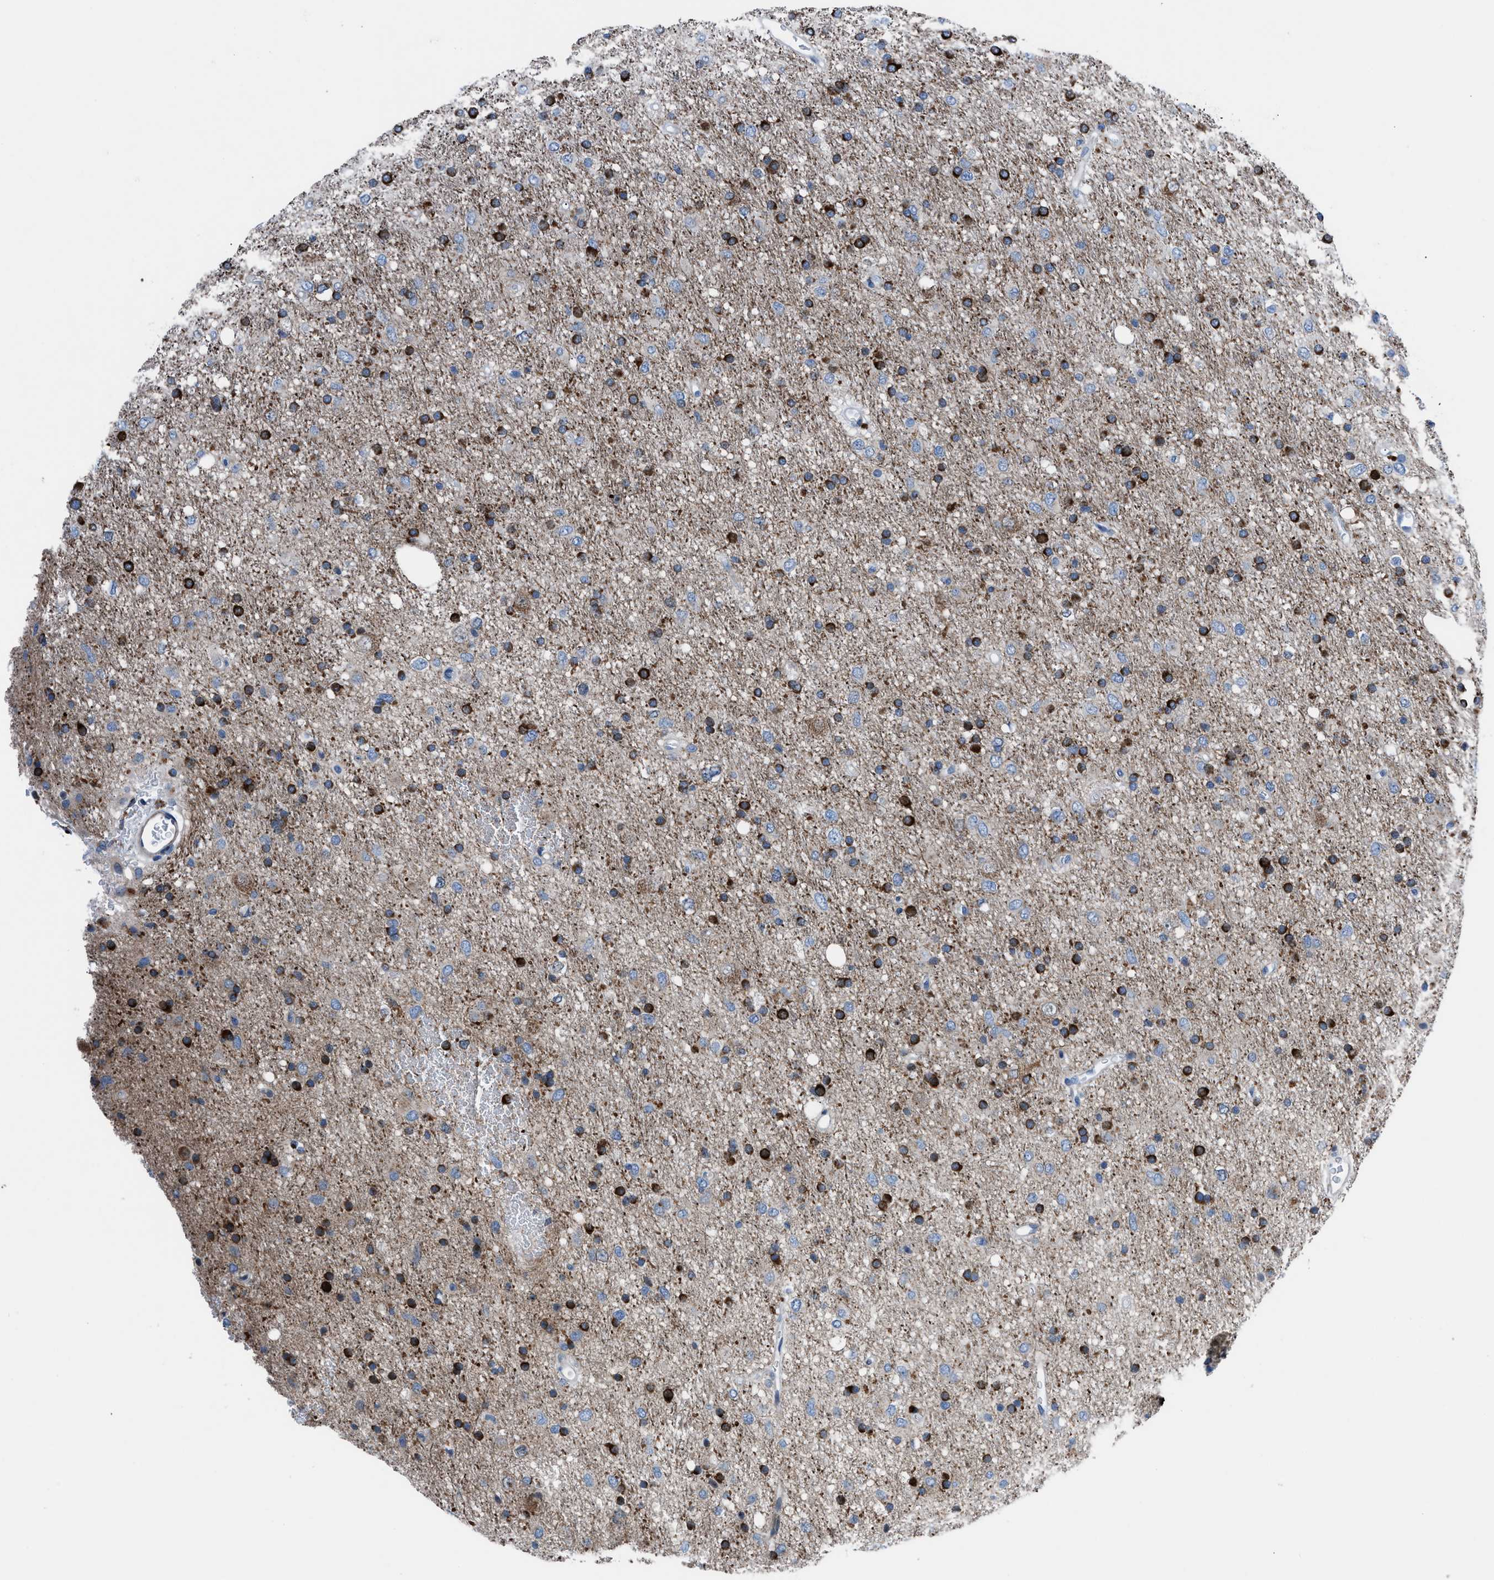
{"staining": {"intensity": "strong", "quantity": "25%-75%", "location": "cytoplasmic/membranous"}, "tissue": "glioma", "cell_type": "Tumor cells", "image_type": "cancer", "snomed": [{"axis": "morphology", "description": "Glioma, malignant, Low grade"}, {"axis": "topography", "description": "Brain"}], "caption": "Human glioma stained for a protein (brown) displays strong cytoplasmic/membranous positive staining in approximately 25%-75% of tumor cells.", "gene": "UAP1", "patient": {"sex": "male", "age": 77}}